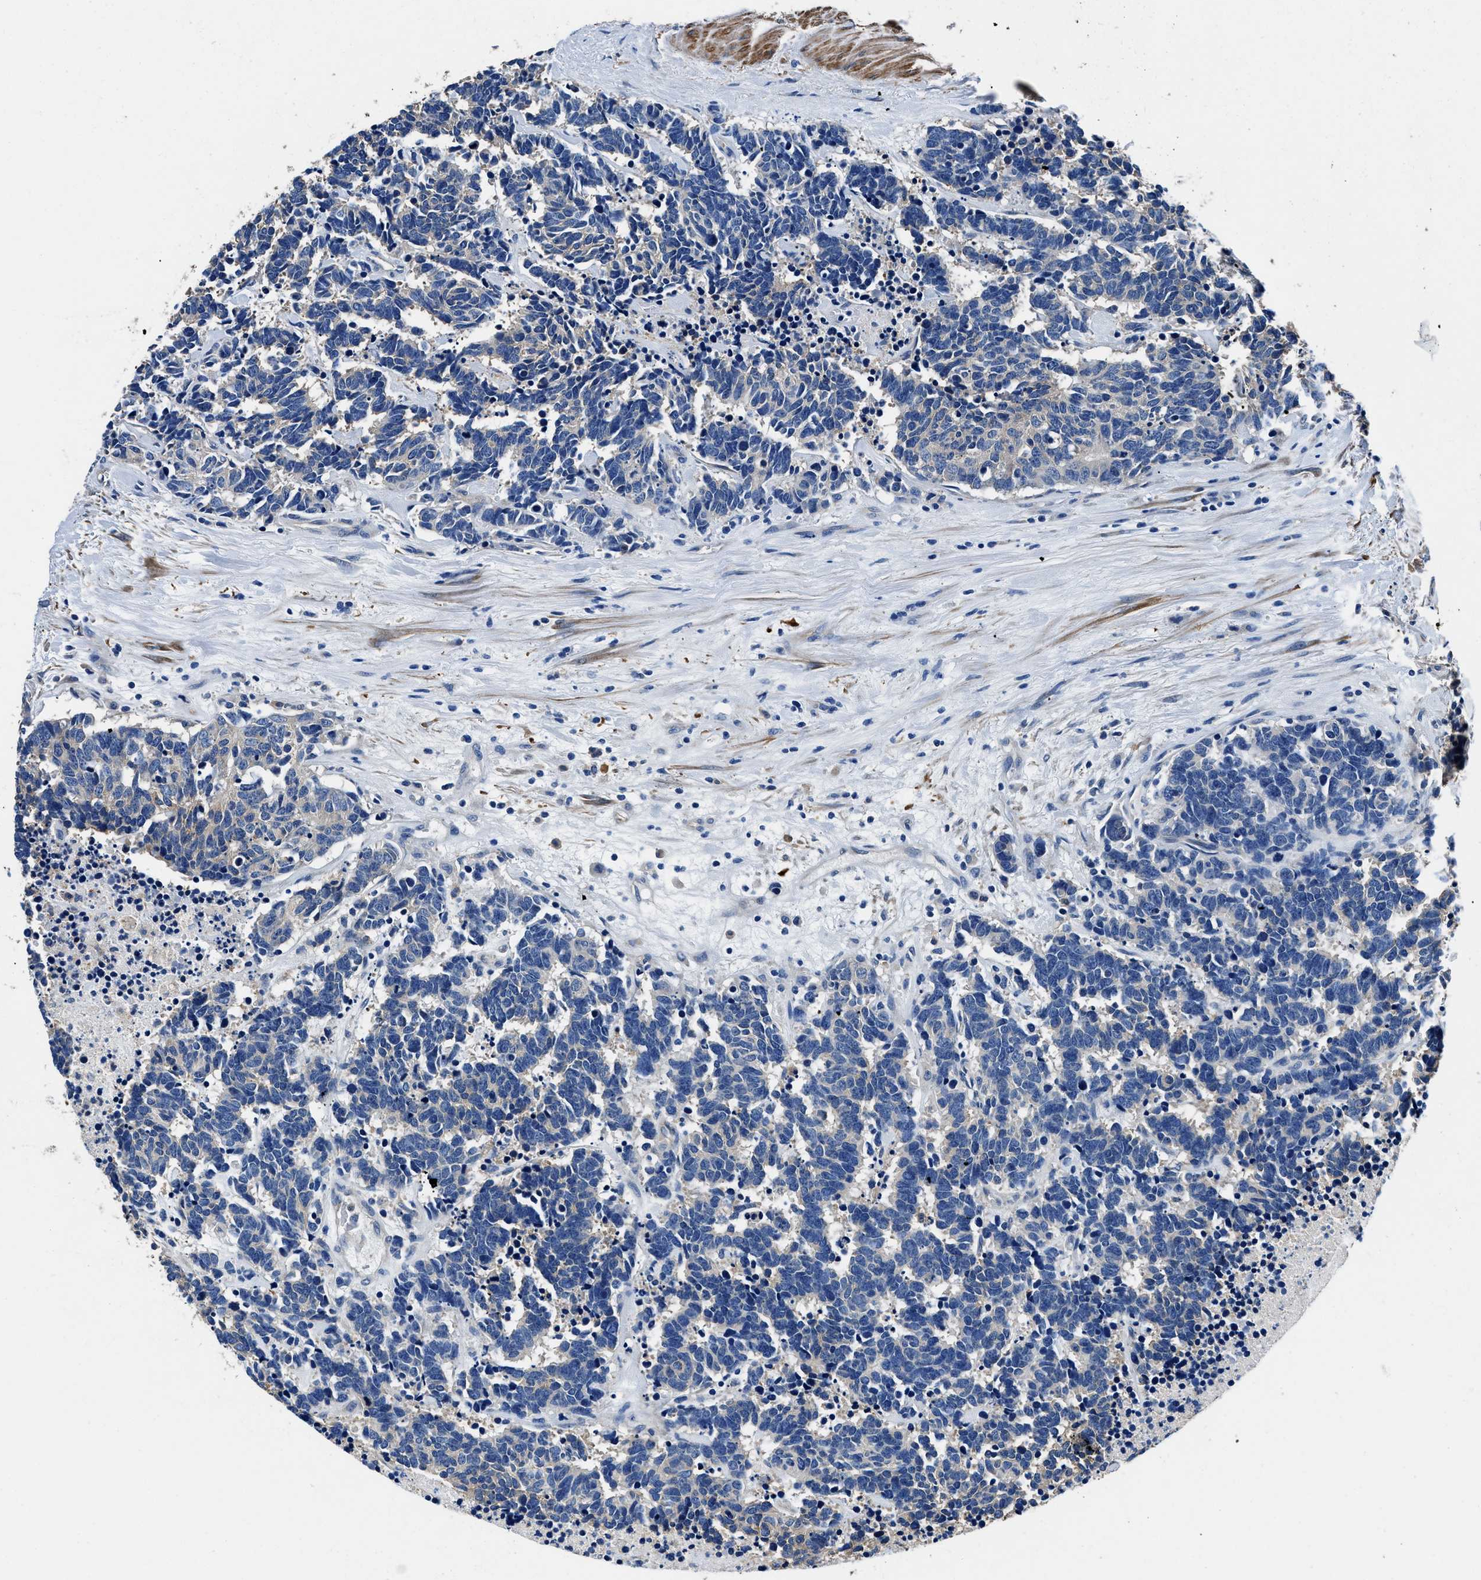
{"staining": {"intensity": "negative", "quantity": "none", "location": "none"}, "tissue": "carcinoid", "cell_type": "Tumor cells", "image_type": "cancer", "snomed": [{"axis": "morphology", "description": "Carcinoma, NOS"}, {"axis": "morphology", "description": "Carcinoid, malignant, NOS"}, {"axis": "topography", "description": "Urinary bladder"}], "caption": "Image shows no significant protein staining in tumor cells of carcinoid.", "gene": "NEU1", "patient": {"sex": "male", "age": 57}}